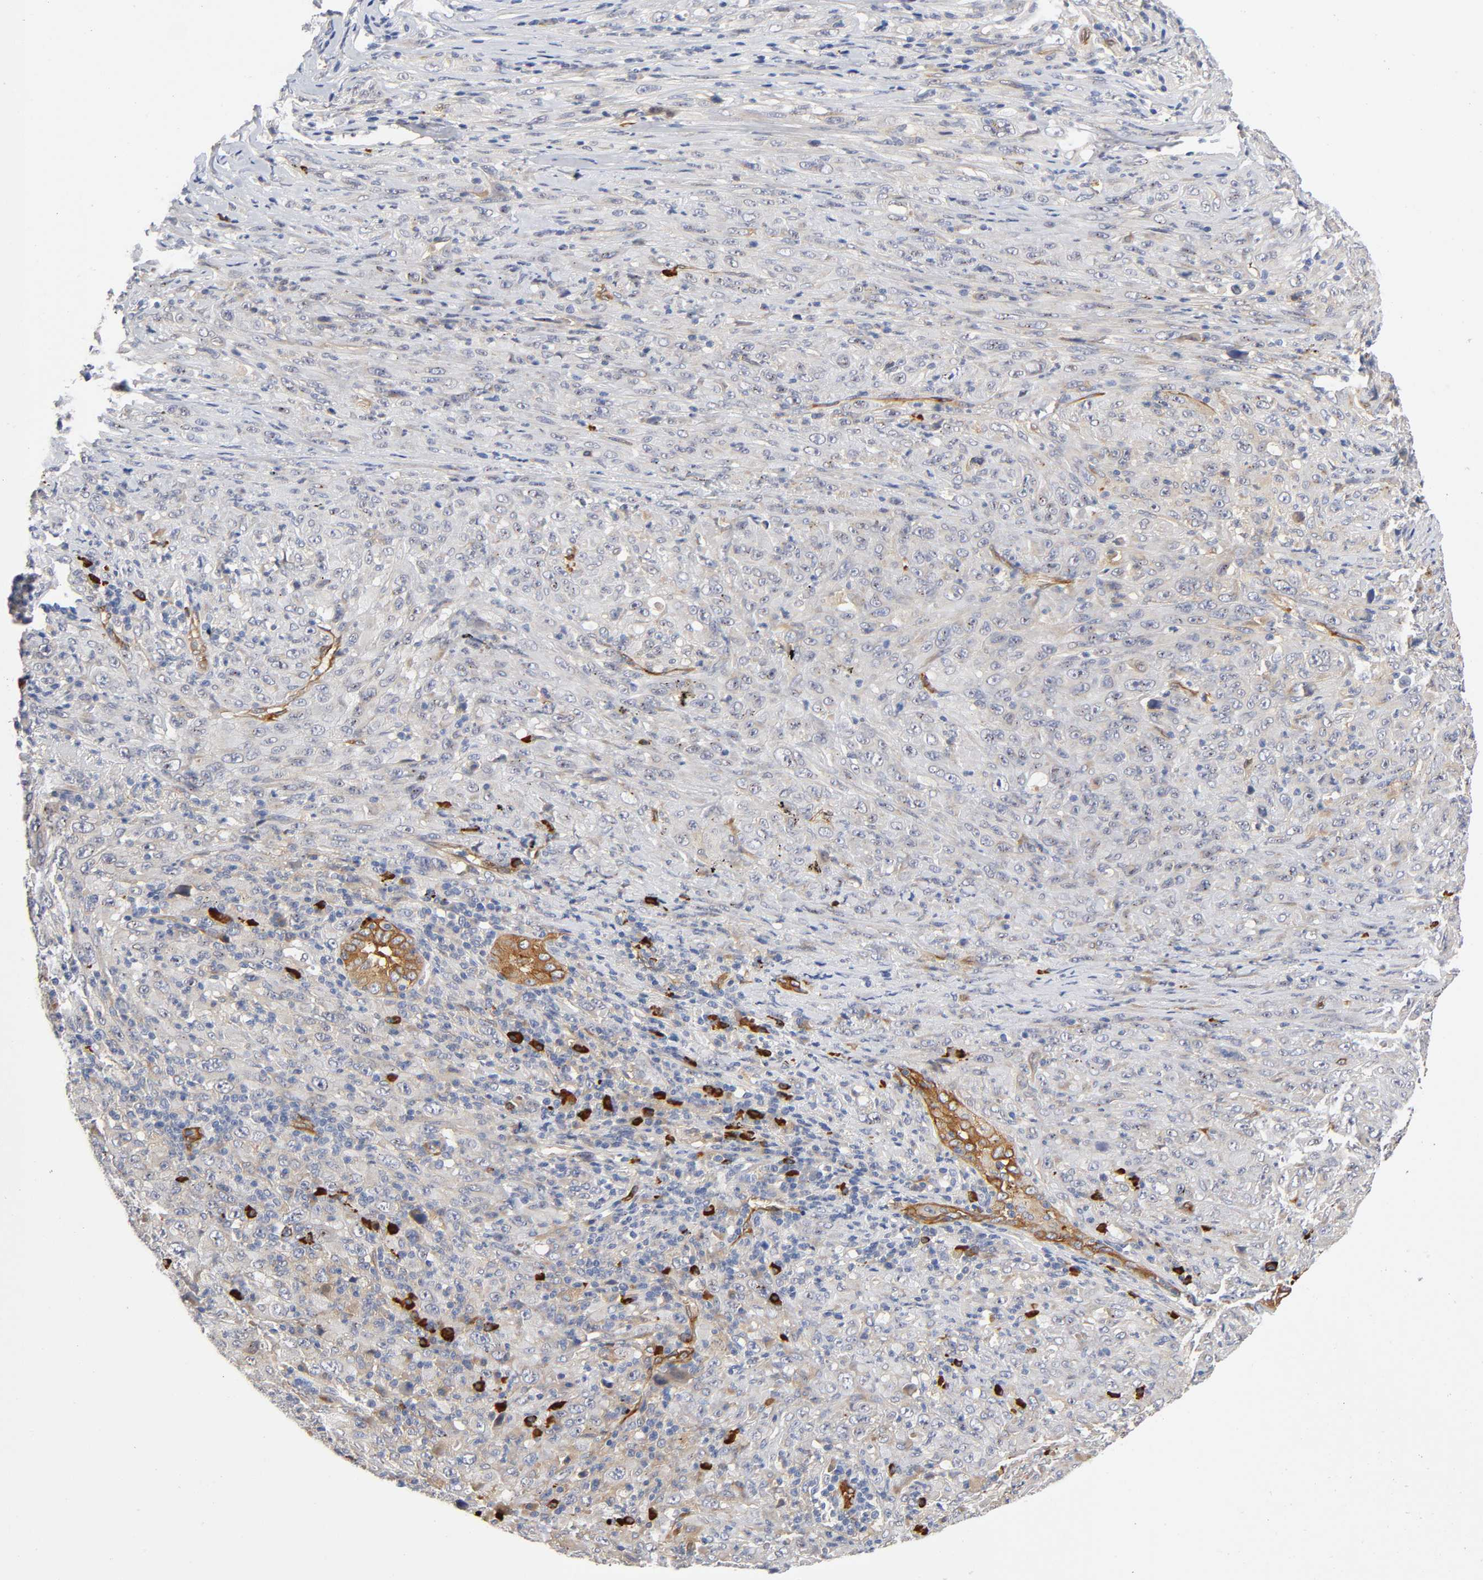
{"staining": {"intensity": "weak", "quantity": "25%-75%", "location": "cytoplasmic/membranous"}, "tissue": "melanoma", "cell_type": "Tumor cells", "image_type": "cancer", "snomed": [{"axis": "morphology", "description": "Malignant melanoma, Metastatic site"}, {"axis": "topography", "description": "Skin"}], "caption": "Malignant melanoma (metastatic site) tissue demonstrates weak cytoplasmic/membranous positivity in approximately 25%-75% of tumor cells, visualized by immunohistochemistry.", "gene": "NOVA1", "patient": {"sex": "female", "age": 56}}